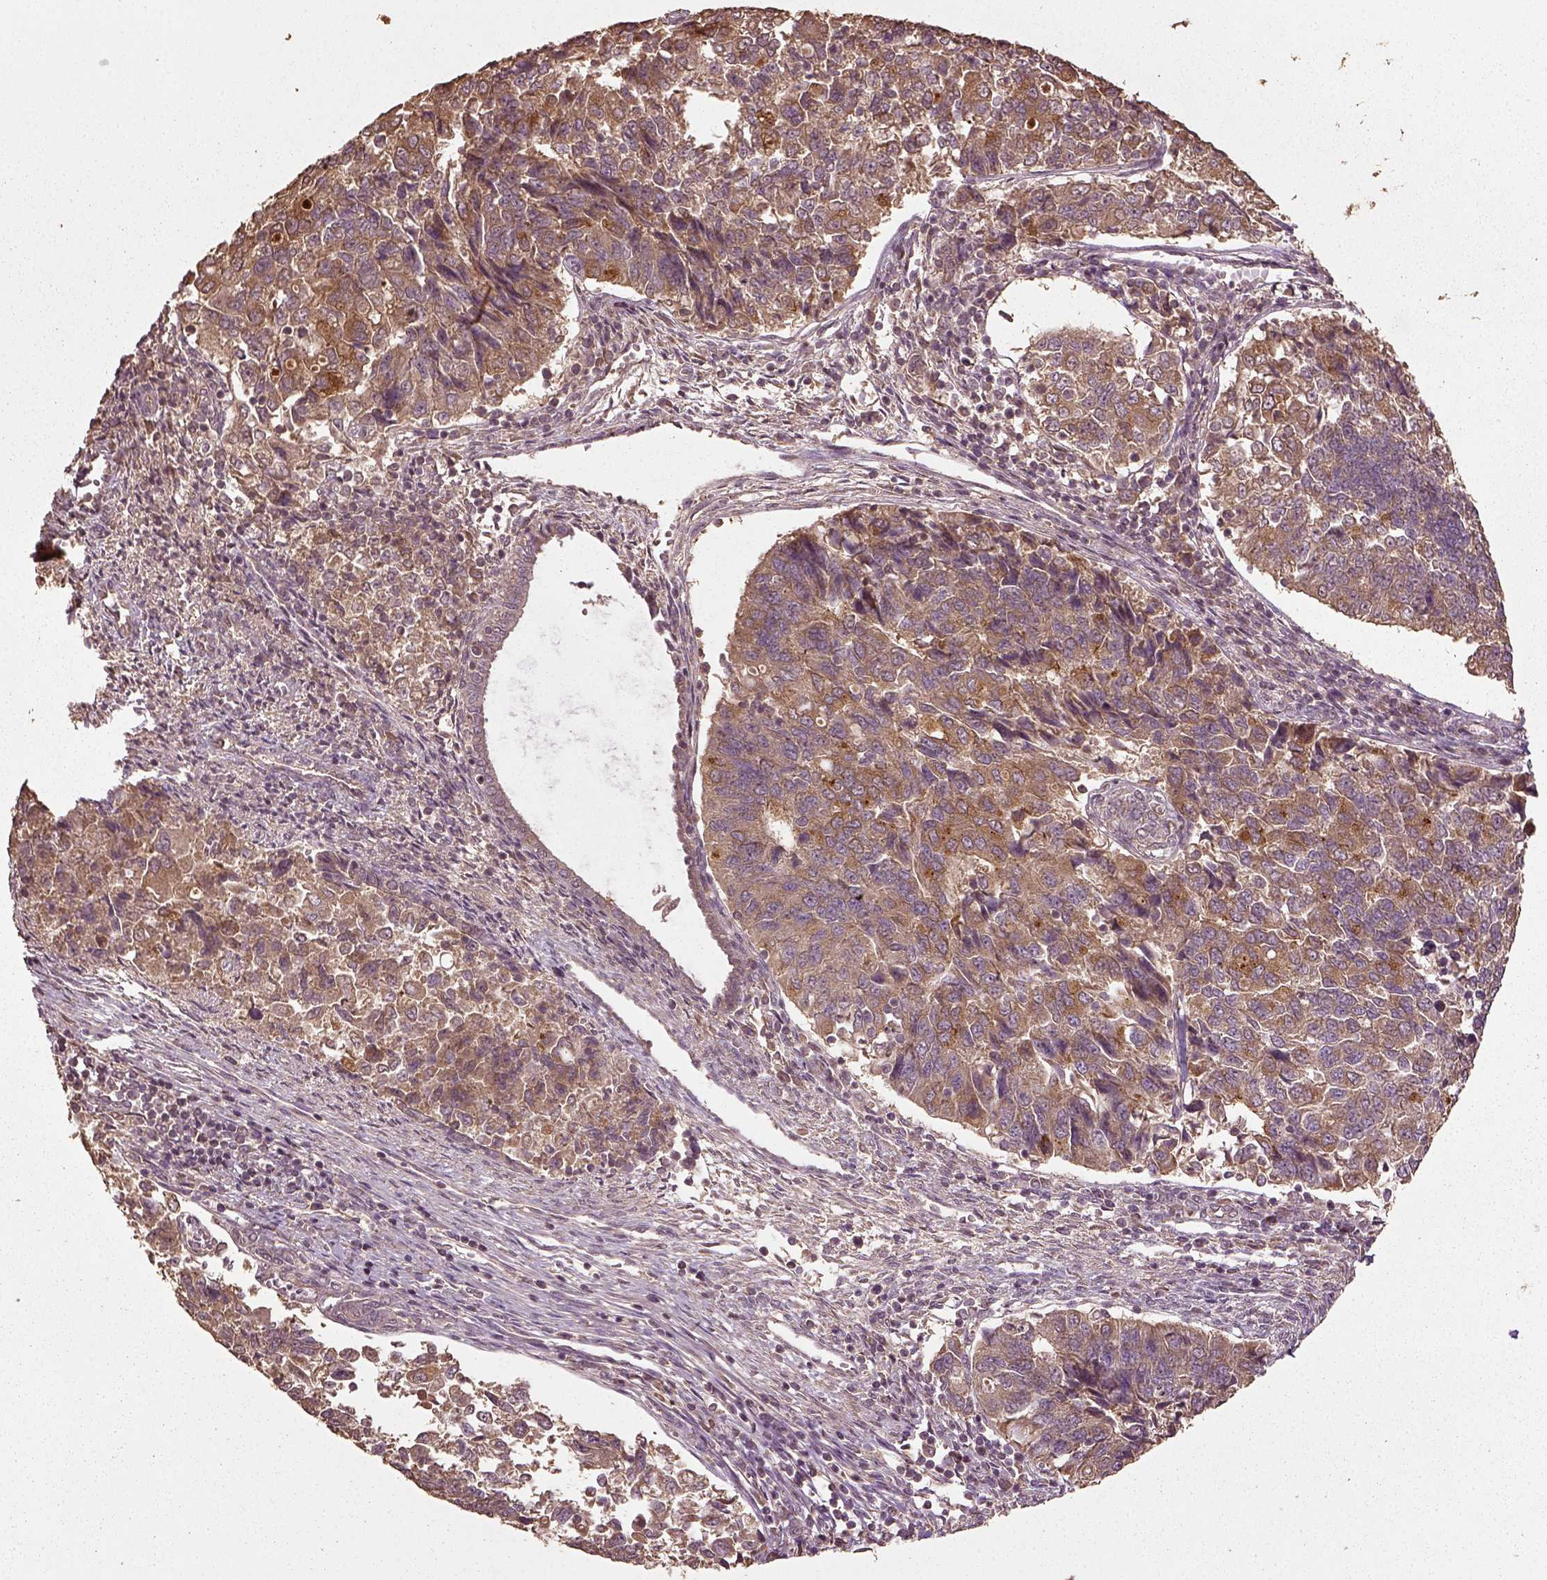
{"staining": {"intensity": "moderate", "quantity": ">75%", "location": "cytoplasmic/membranous"}, "tissue": "endometrial cancer", "cell_type": "Tumor cells", "image_type": "cancer", "snomed": [{"axis": "morphology", "description": "Adenocarcinoma, NOS"}, {"axis": "topography", "description": "Endometrium"}], "caption": "Immunohistochemical staining of endometrial cancer (adenocarcinoma) exhibits medium levels of moderate cytoplasmic/membranous protein staining in approximately >75% of tumor cells.", "gene": "ERV3-1", "patient": {"sex": "female", "age": 43}}